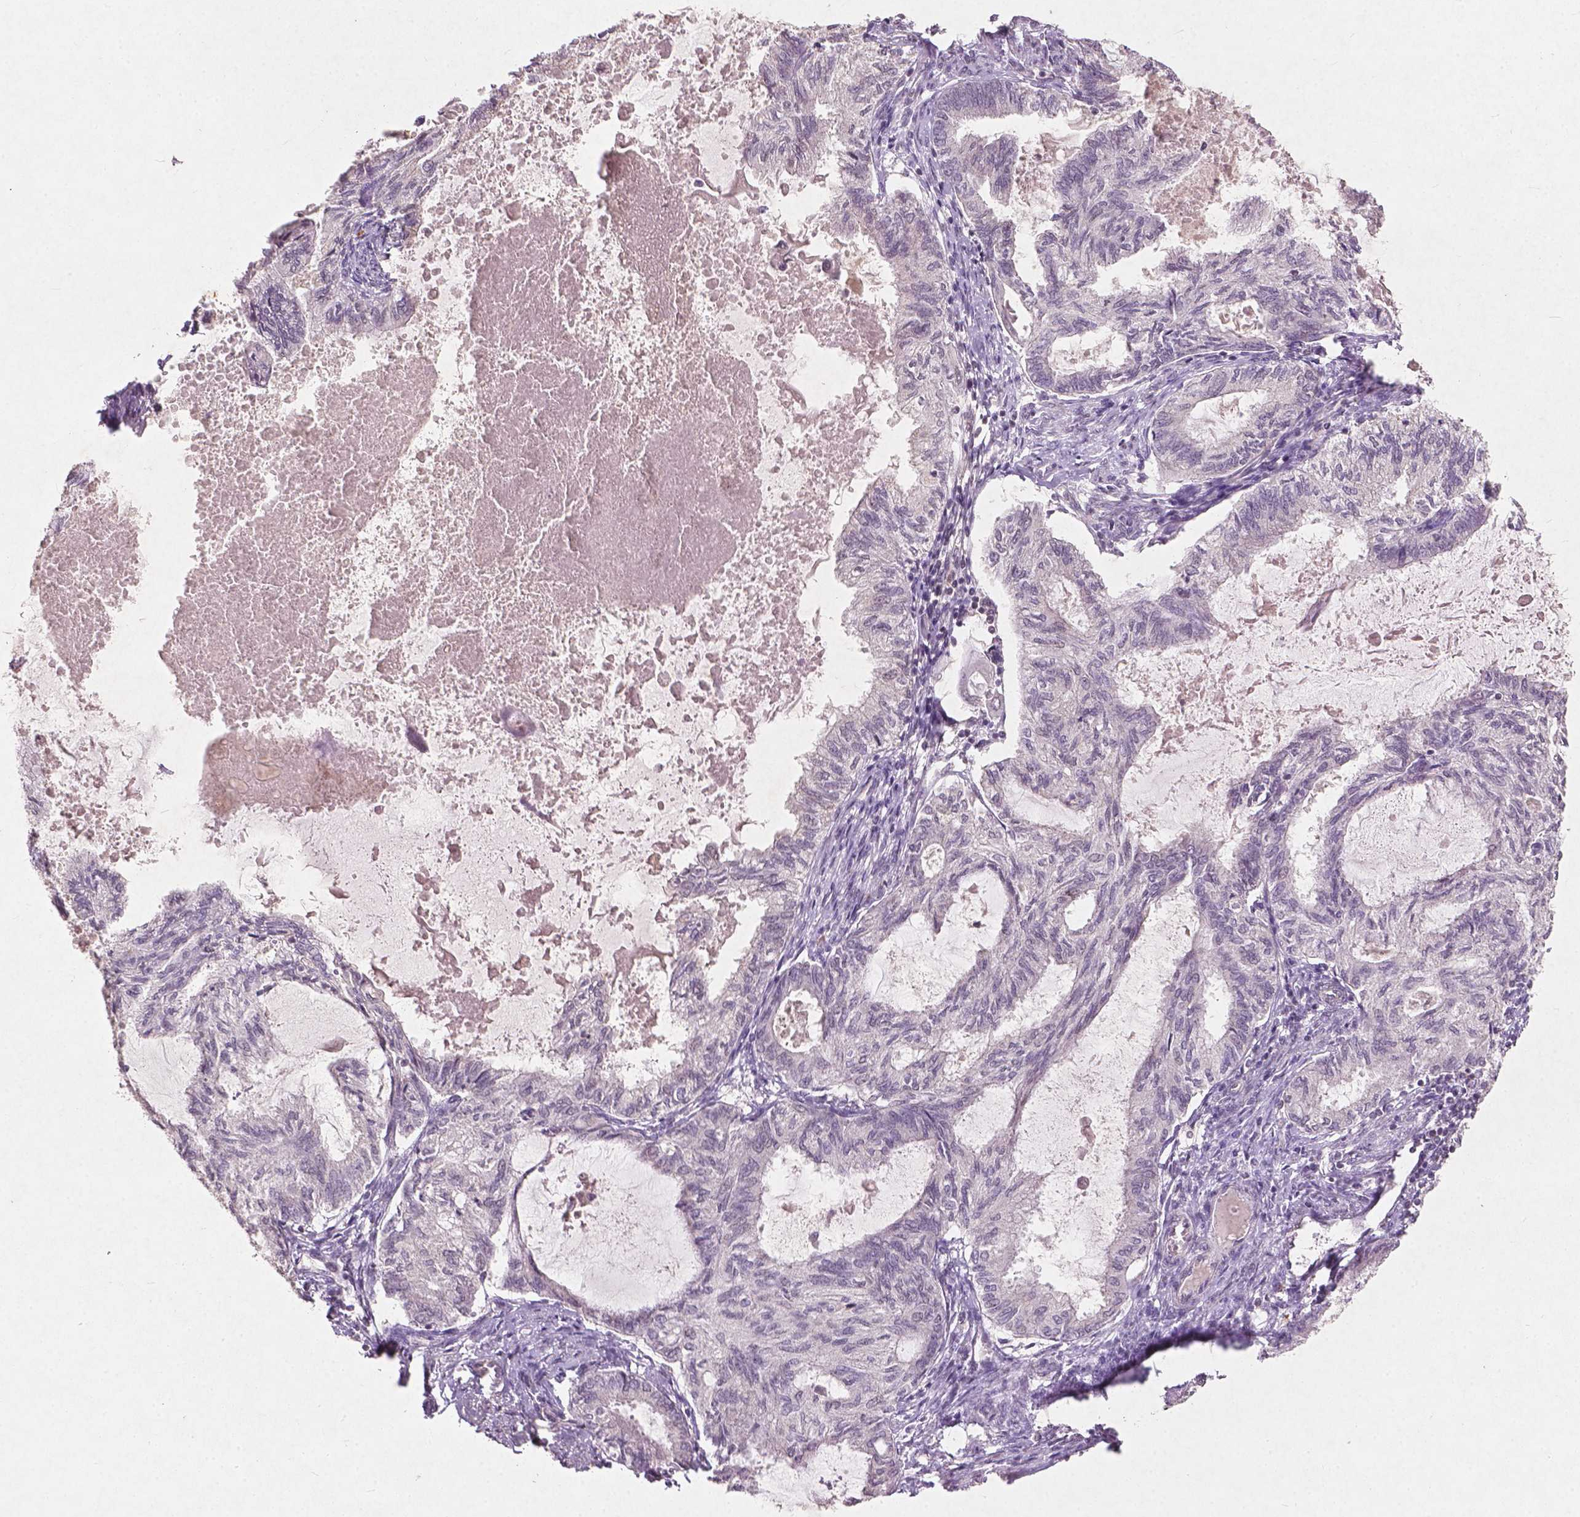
{"staining": {"intensity": "negative", "quantity": "none", "location": "none"}, "tissue": "endometrial cancer", "cell_type": "Tumor cells", "image_type": "cancer", "snomed": [{"axis": "morphology", "description": "Adenocarcinoma, NOS"}, {"axis": "topography", "description": "Endometrium"}], "caption": "DAB immunohistochemical staining of endometrial adenocarcinoma demonstrates no significant staining in tumor cells.", "gene": "SMAD2", "patient": {"sex": "female", "age": 86}}